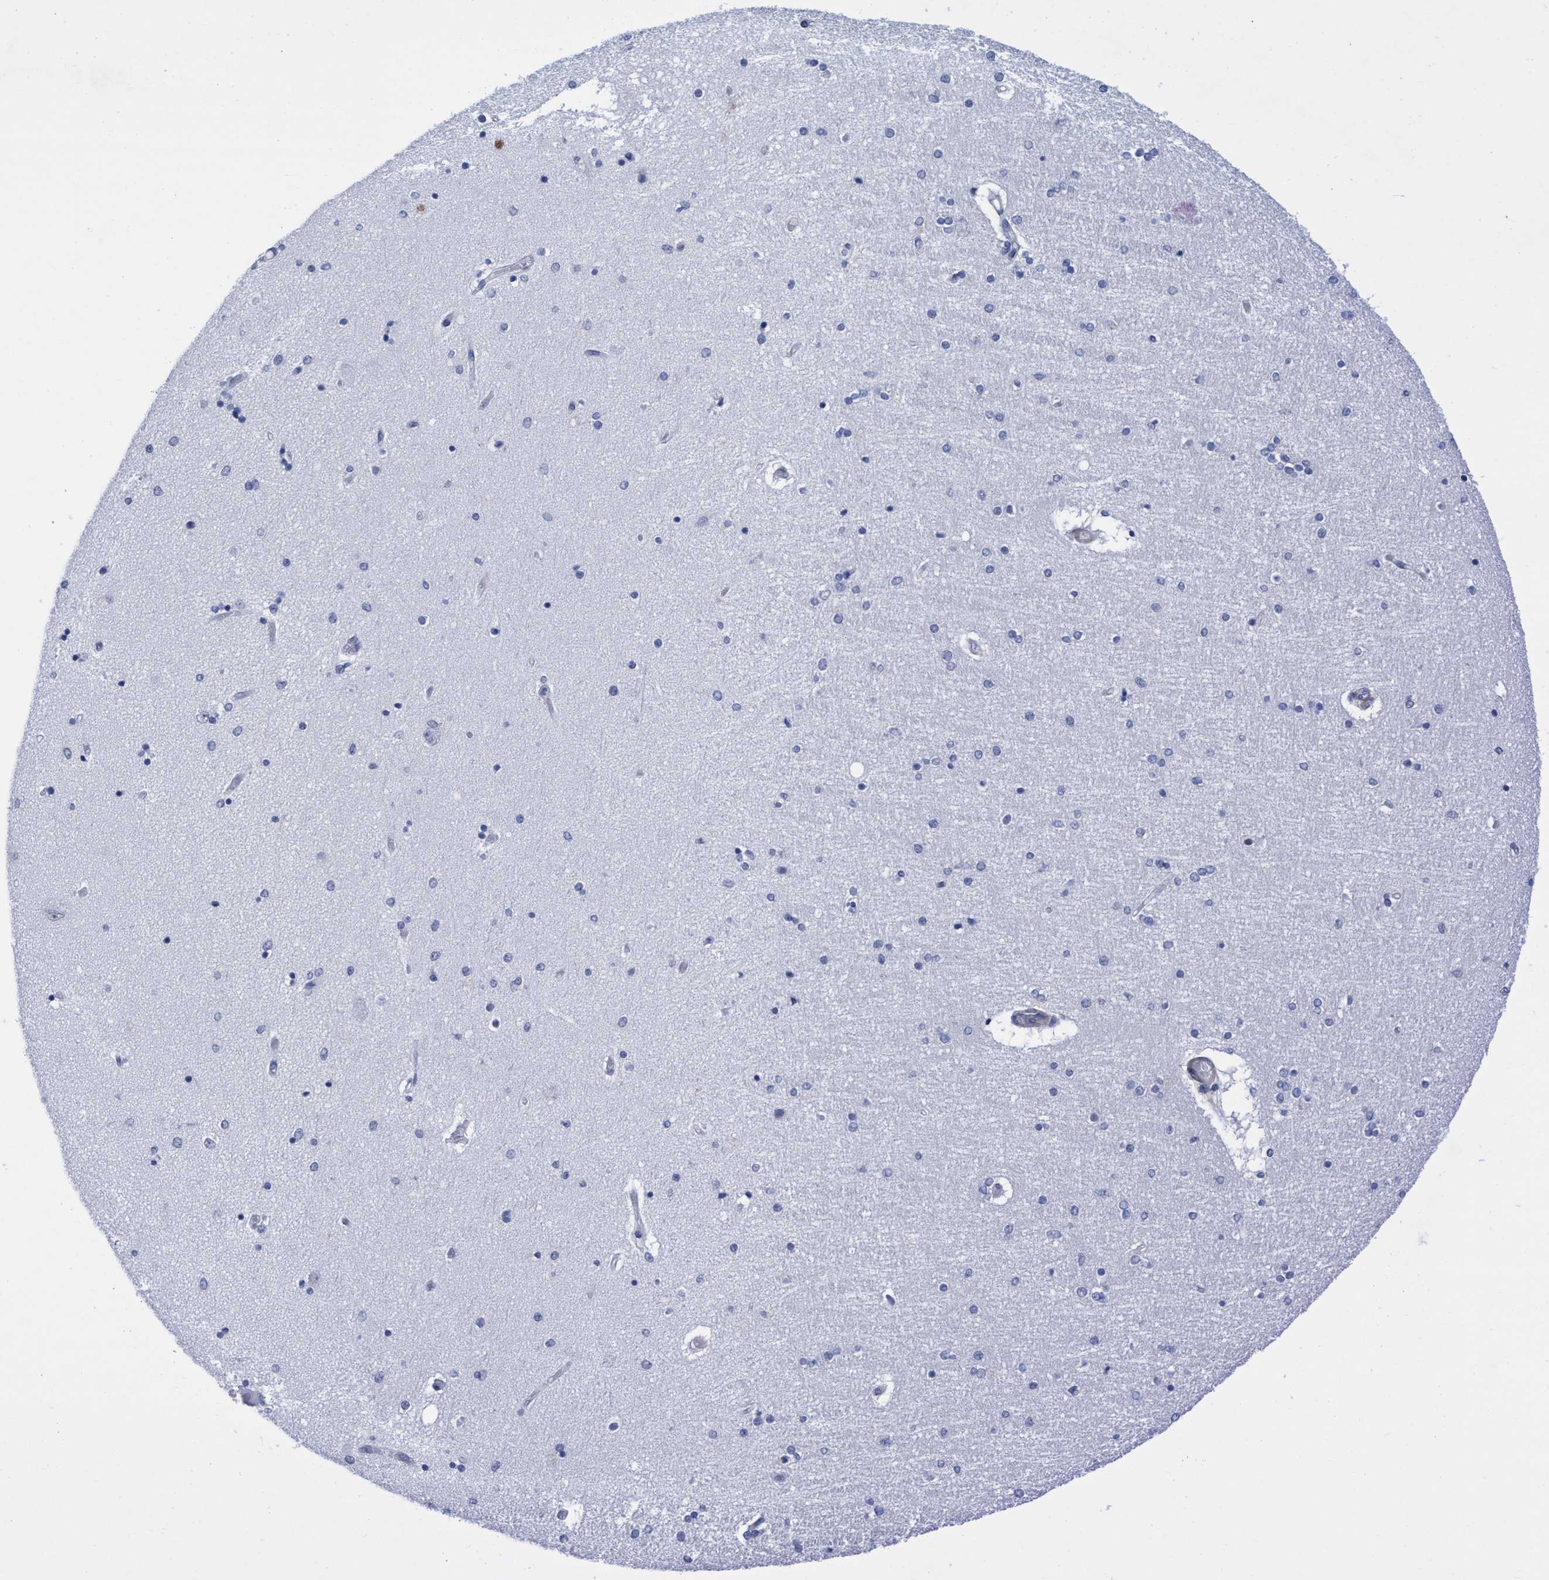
{"staining": {"intensity": "negative", "quantity": "none", "location": "none"}, "tissue": "hippocampus", "cell_type": "Glial cells", "image_type": "normal", "snomed": [{"axis": "morphology", "description": "Normal tissue, NOS"}, {"axis": "topography", "description": "Hippocampus"}], "caption": "Glial cells are negative for protein expression in unremarkable human hippocampus. (IHC, brightfield microscopy, high magnification).", "gene": "R3HCC1", "patient": {"sex": "female", "age": 54}}